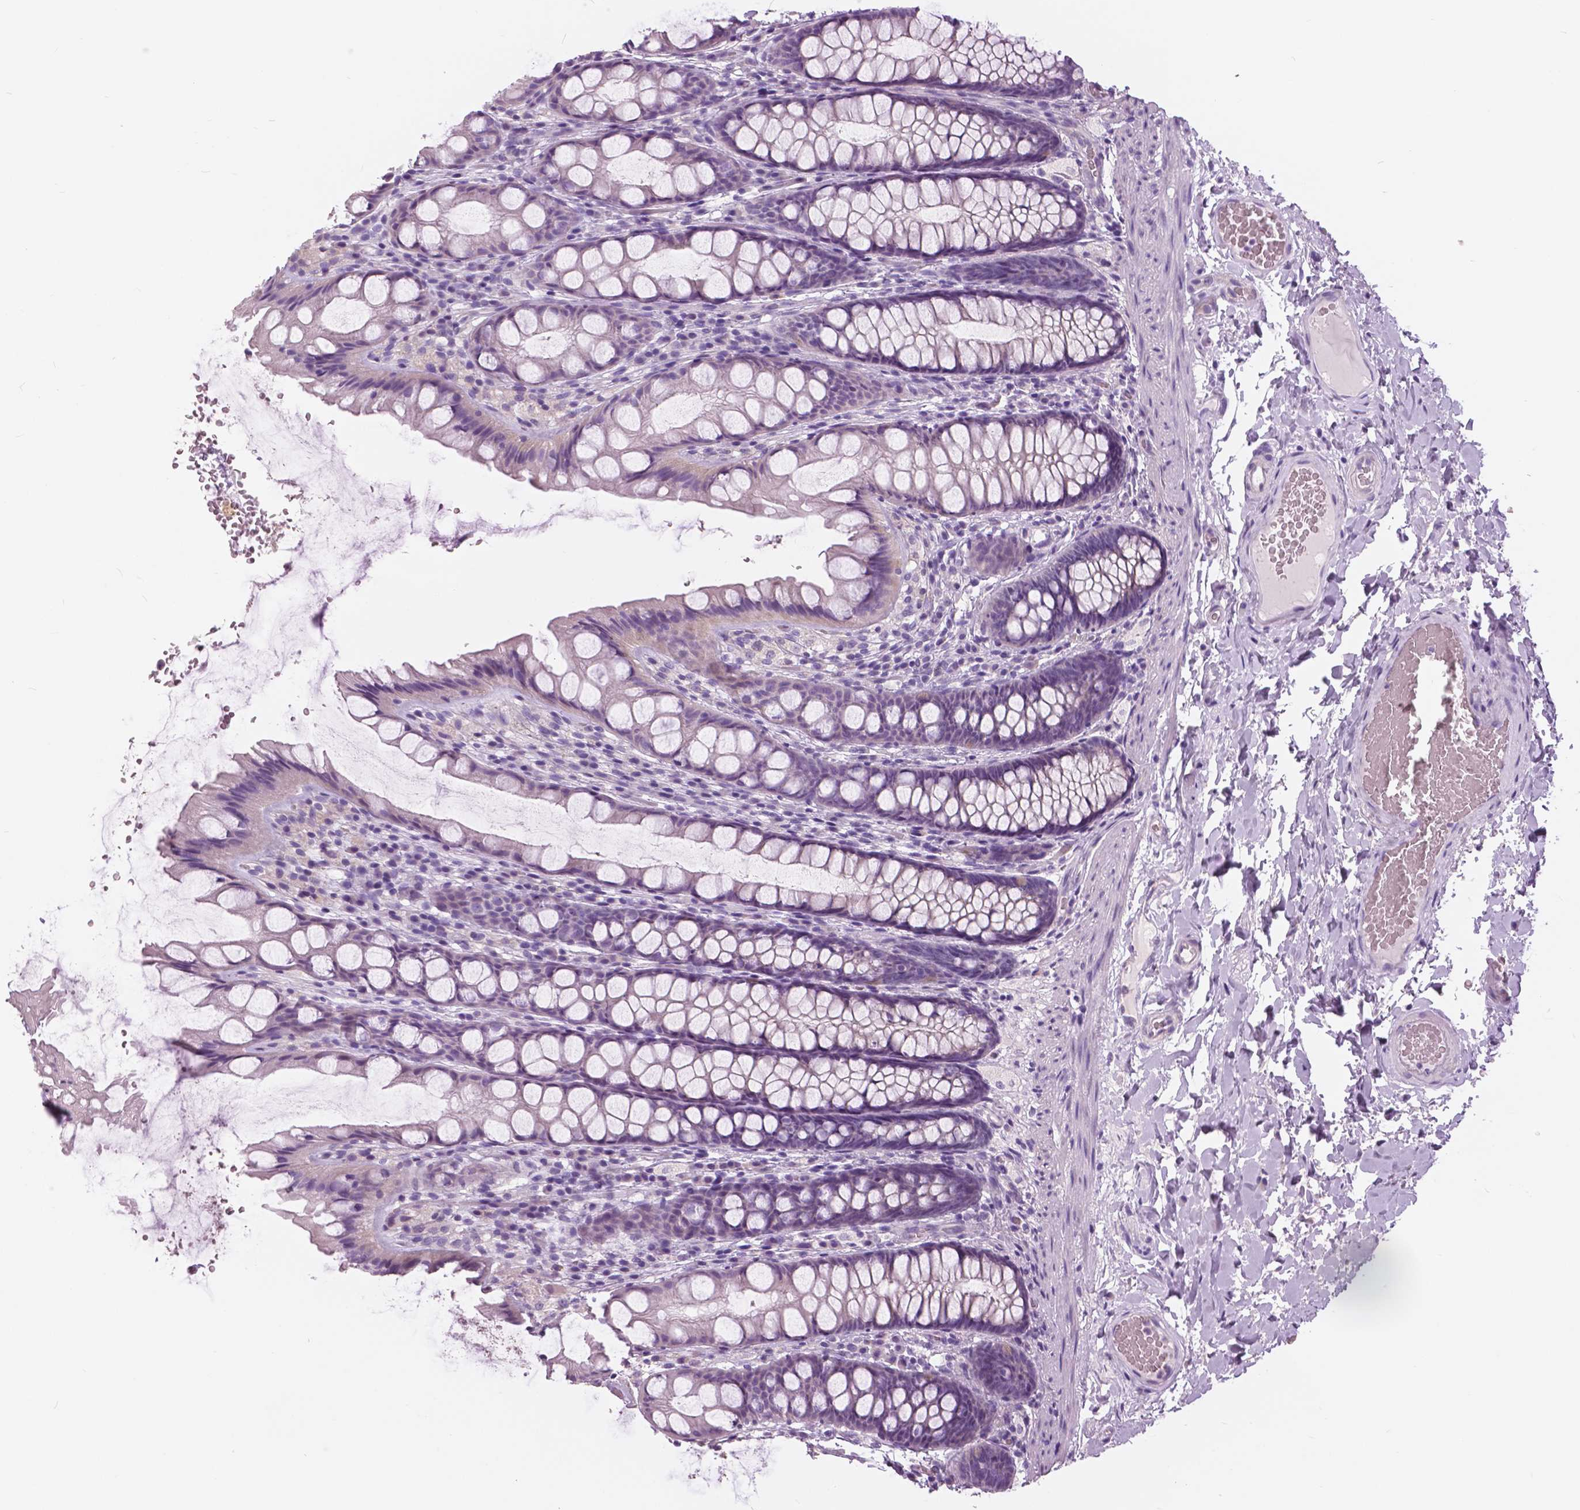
{"staining": {"intensity": "negative", "quantity": "none", "location": "none"}, "tissue": "colon", "cell_type": "Endothelial cells", "image_type": "normal", "snomed": [{"axis": "morphology", "description": "Normal tissue, NOS"}, {"axis": "topography", "description": "Colon"}], "caption": "Immunohistochemical staining of normal colon shows no significant staining in endothelial cells.", "gene": "SERPINI1", "patient": {"sex": "male", "age": 47}}